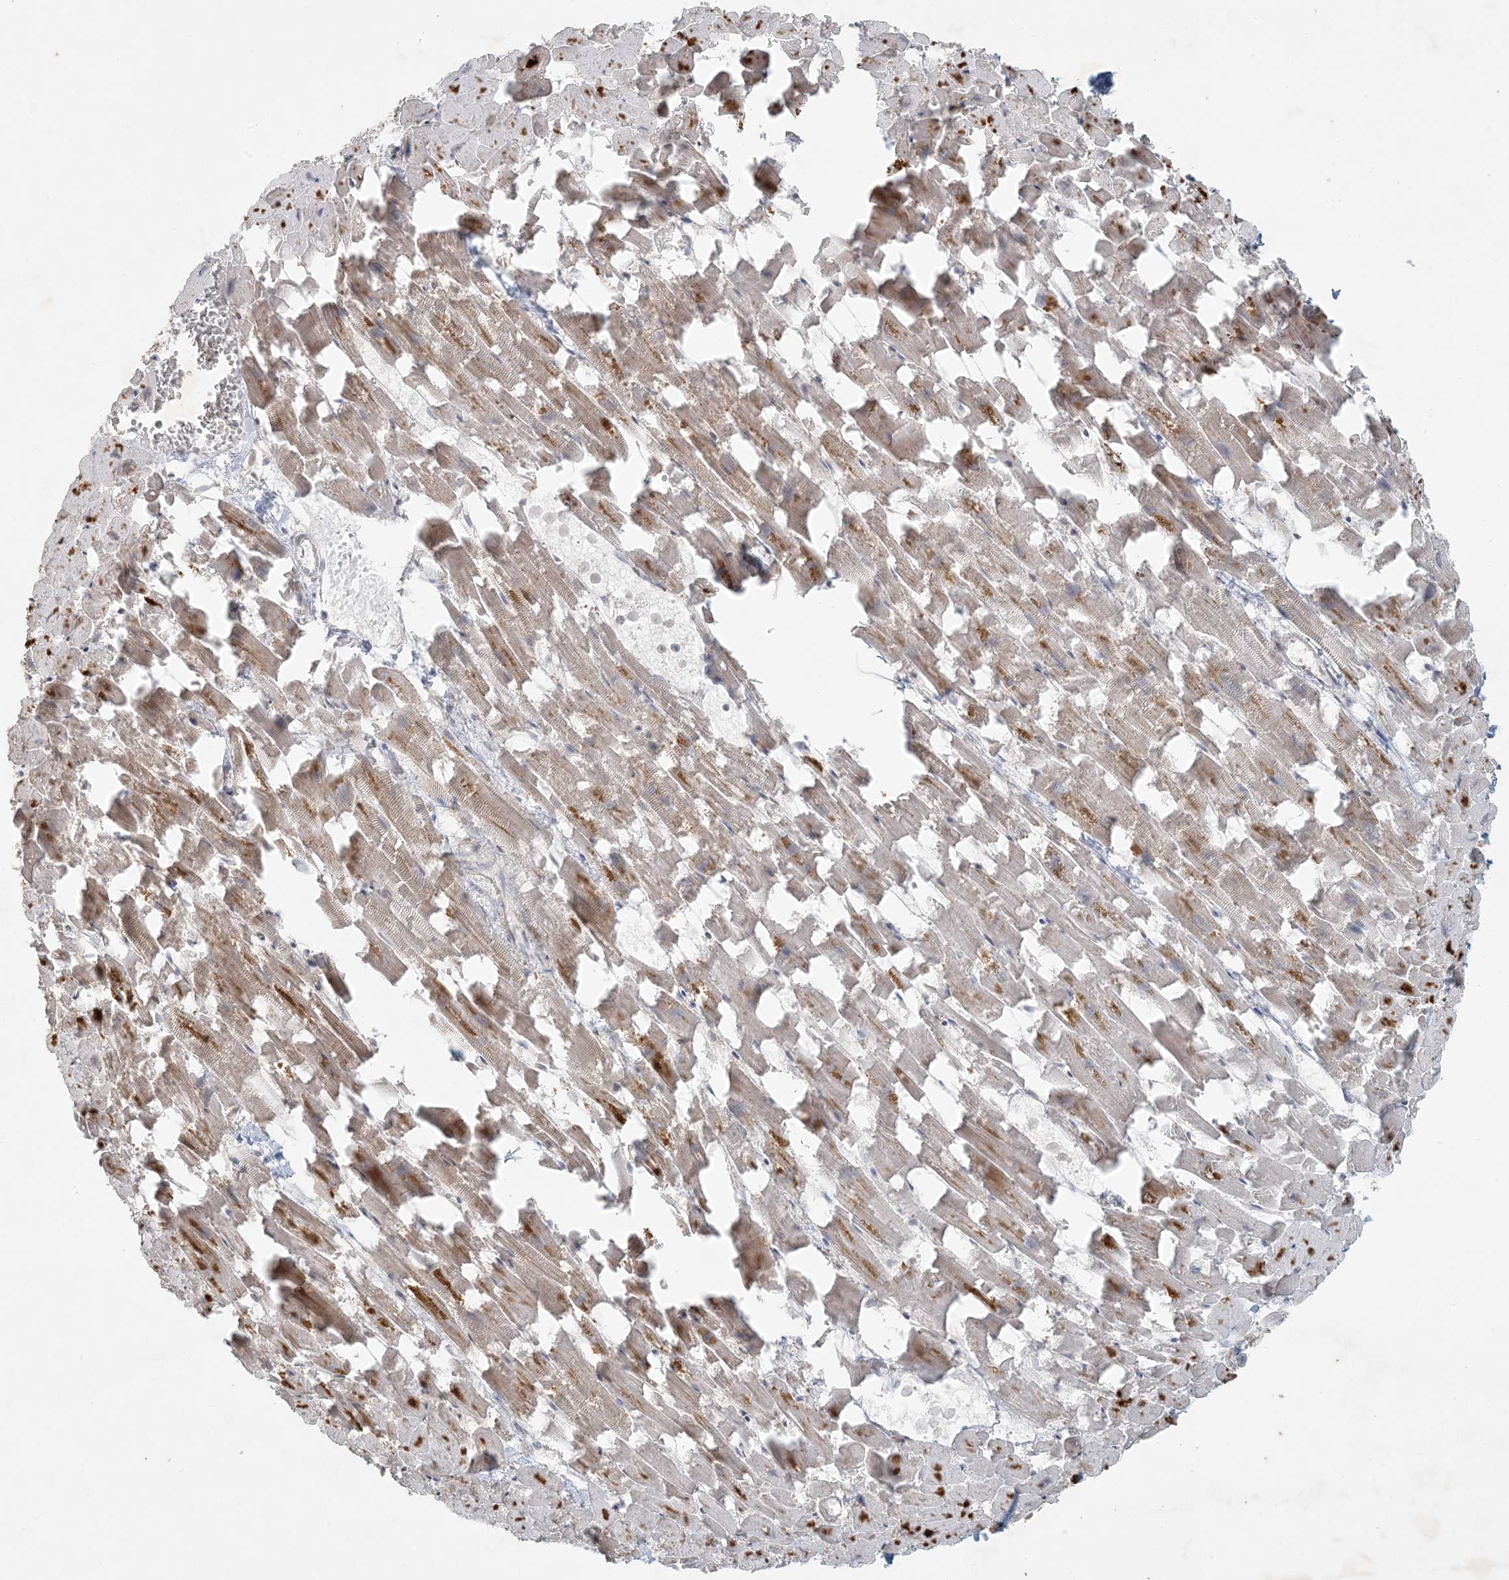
{"staining": {"intensity": "moderate", "quantity": ">75%", "location": "cytoplasmic/membranous"}, "tissue": "heart muscle", "cell_type": "Cardiomyocytes", "image_type": "normal", "snomed": [{"axis": "morphology", "description": "Normal tissue, NOS"}, {"axis": "topography", "description": "Heart"}], "caption": "Heart muscle stained with immunohistochemistry (IHC) reveals moderate cytoplasmic/membranous positivity in approximately >75% of cardiomyocytes. (Brightfield microscopy of DAB IHC at high magnification).", "gene": "BCORL1", "patient": {"sex": "female", "age": 64}}